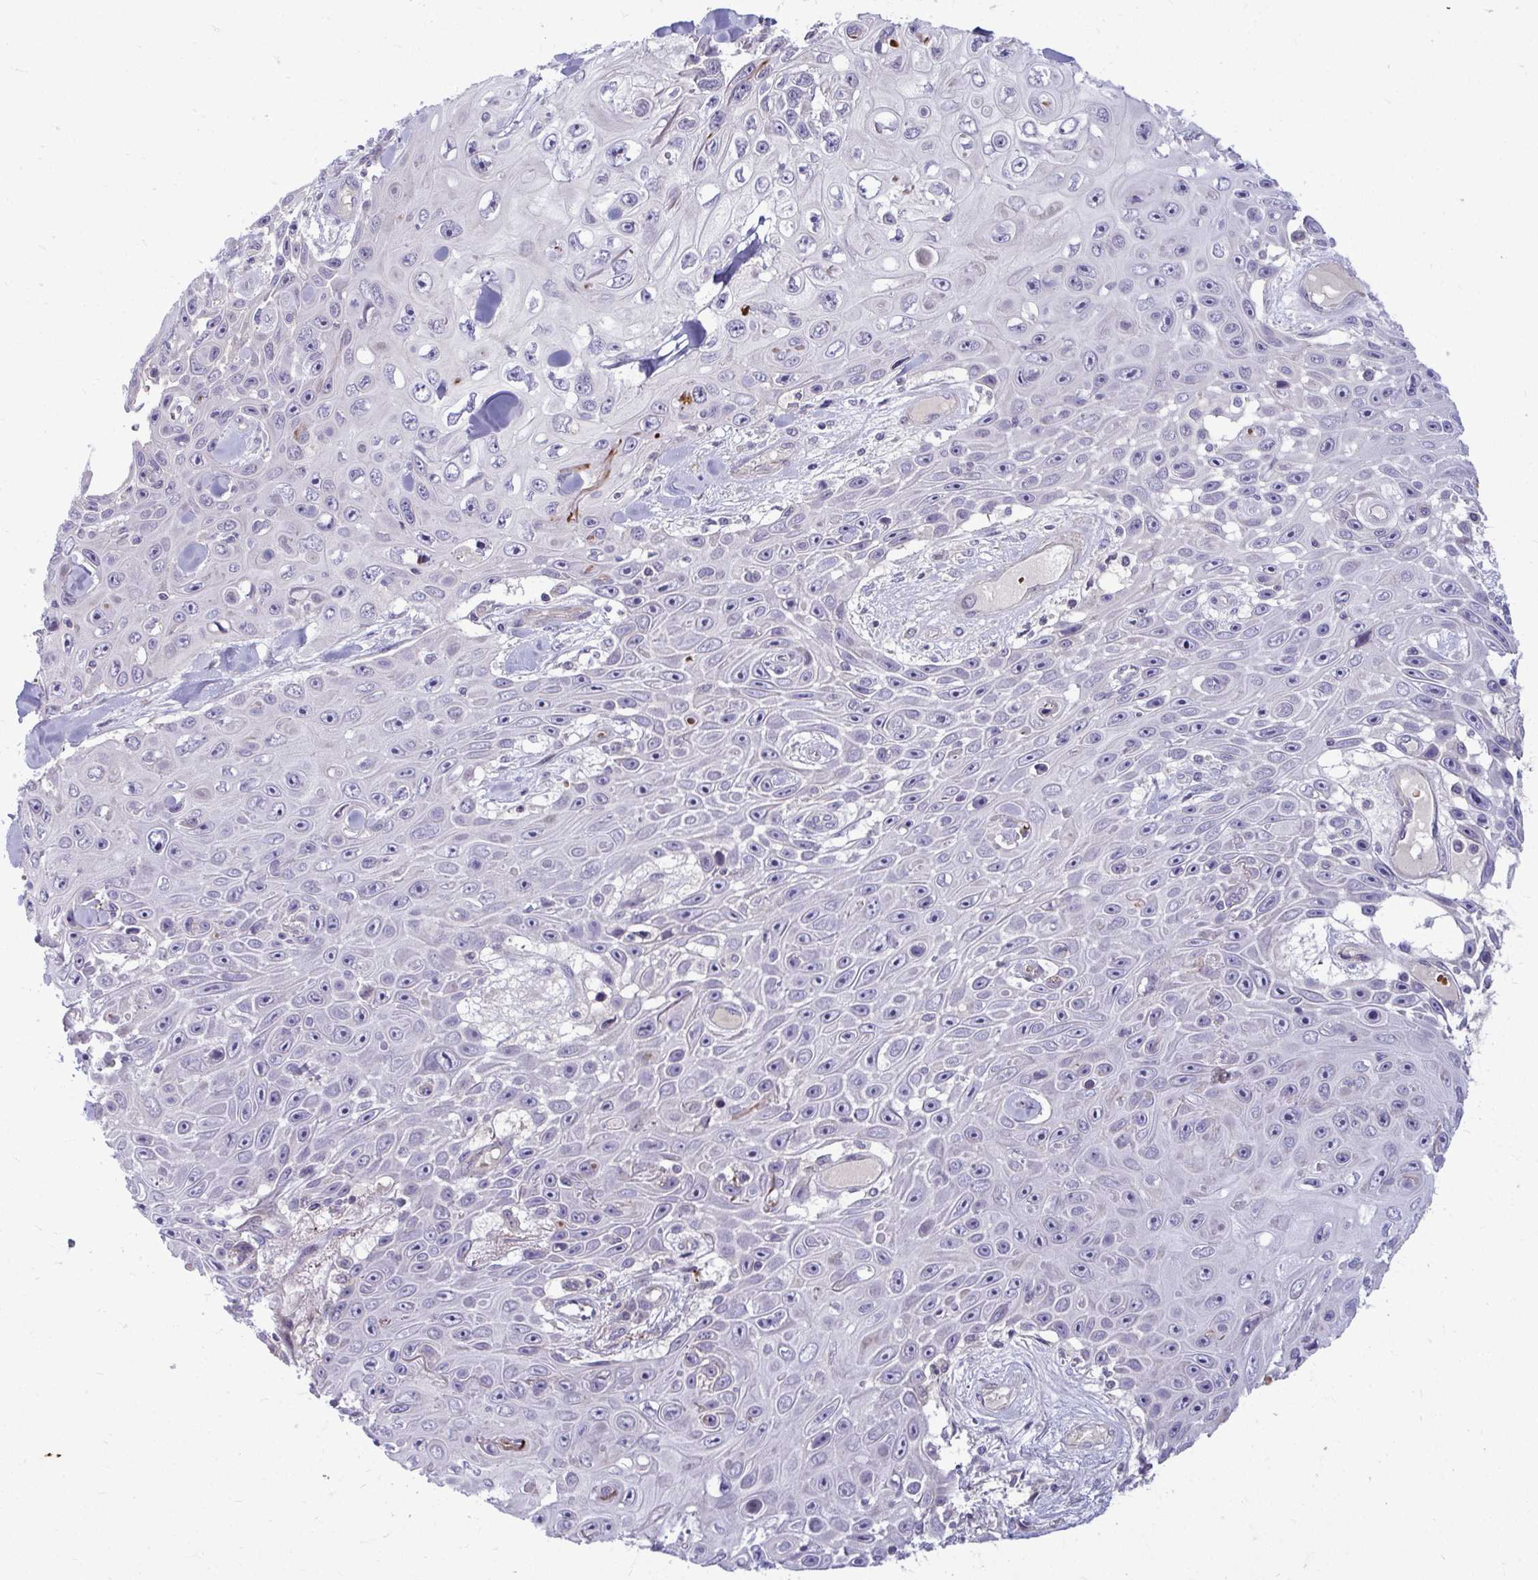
{"staining": {"intensity": "negative", "quantity": "none", "location": "none"}, "tissue": "skin cancer", "cell_type": "Tumor cells", "image_type": "cancer", "snomed": [{"axis": "morphology", "description": "Squamous cell carcinoma, NOS"}, {"axis": "topography", "description": "Skin"}], "caption": "Tumor cells show no significant protein positivity in skin cancer (squamous cell carcinoma).", "gene": "SLC14A1", "patient": {"sex": "male", "age": 82}}